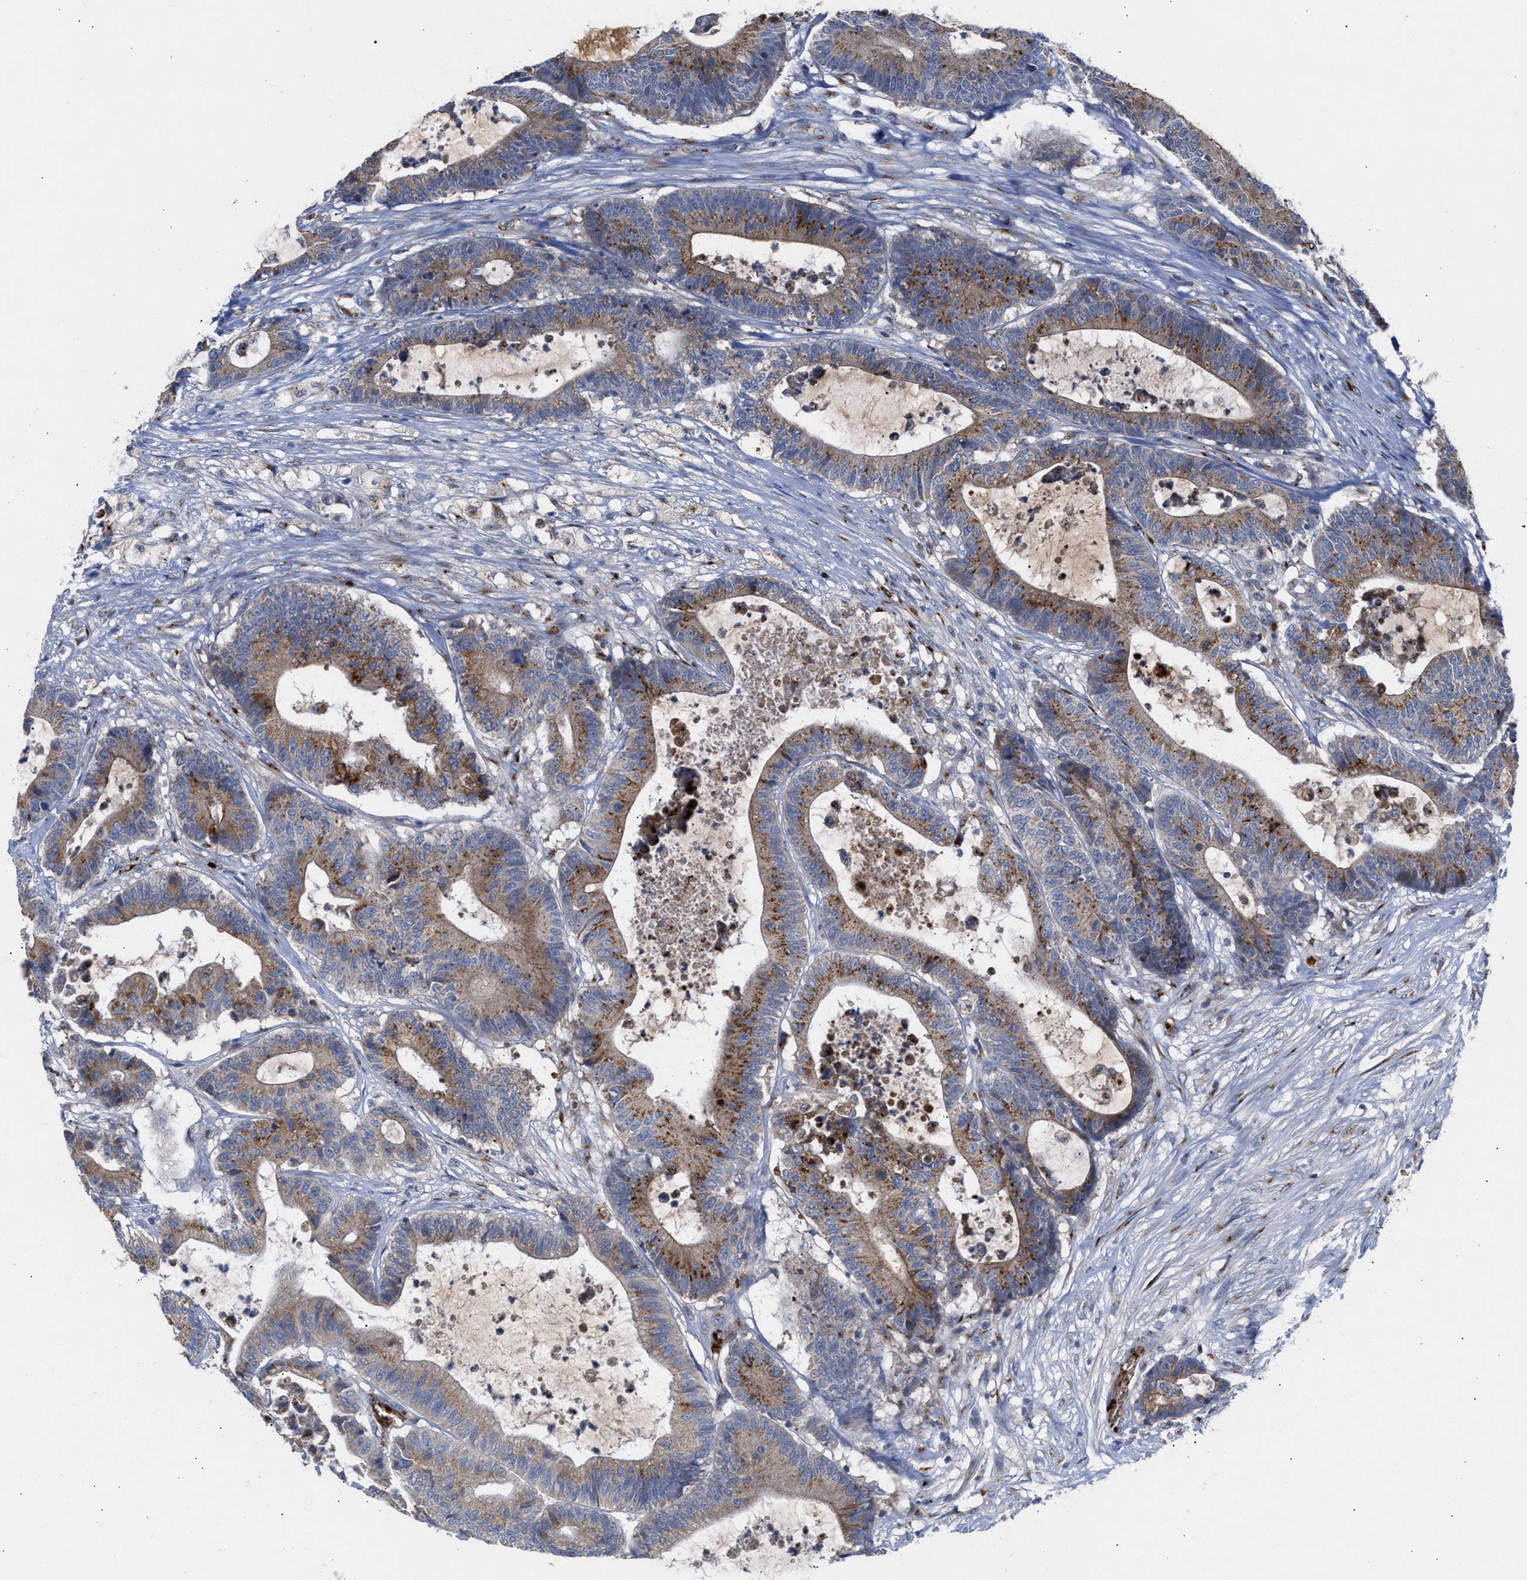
{"staining": {"intensity": "moderate", "quantity": ">75%", "location": "cytoplasmic/membranous"}, "tissue": "colorectal cancer", "cell_type": "Tumor cells", "image_type": "cancer", "snomed": [{"axis": "morphology", "description": "Adenocarcinoma, NOS"}, {"axis": "topography", "description": "Colon"}], "caption": "Protein expression analysis of colorectal cancer displays moderate cytoplasmic/membranous staining in about >75% of tumor cells. The protein is stained brown, and the nuclei are stained in blue (DAB IHC with brightfield microscopy, high magnification).", "gene": "CCL2", "patient": {"sex": "female", "age": 84}}